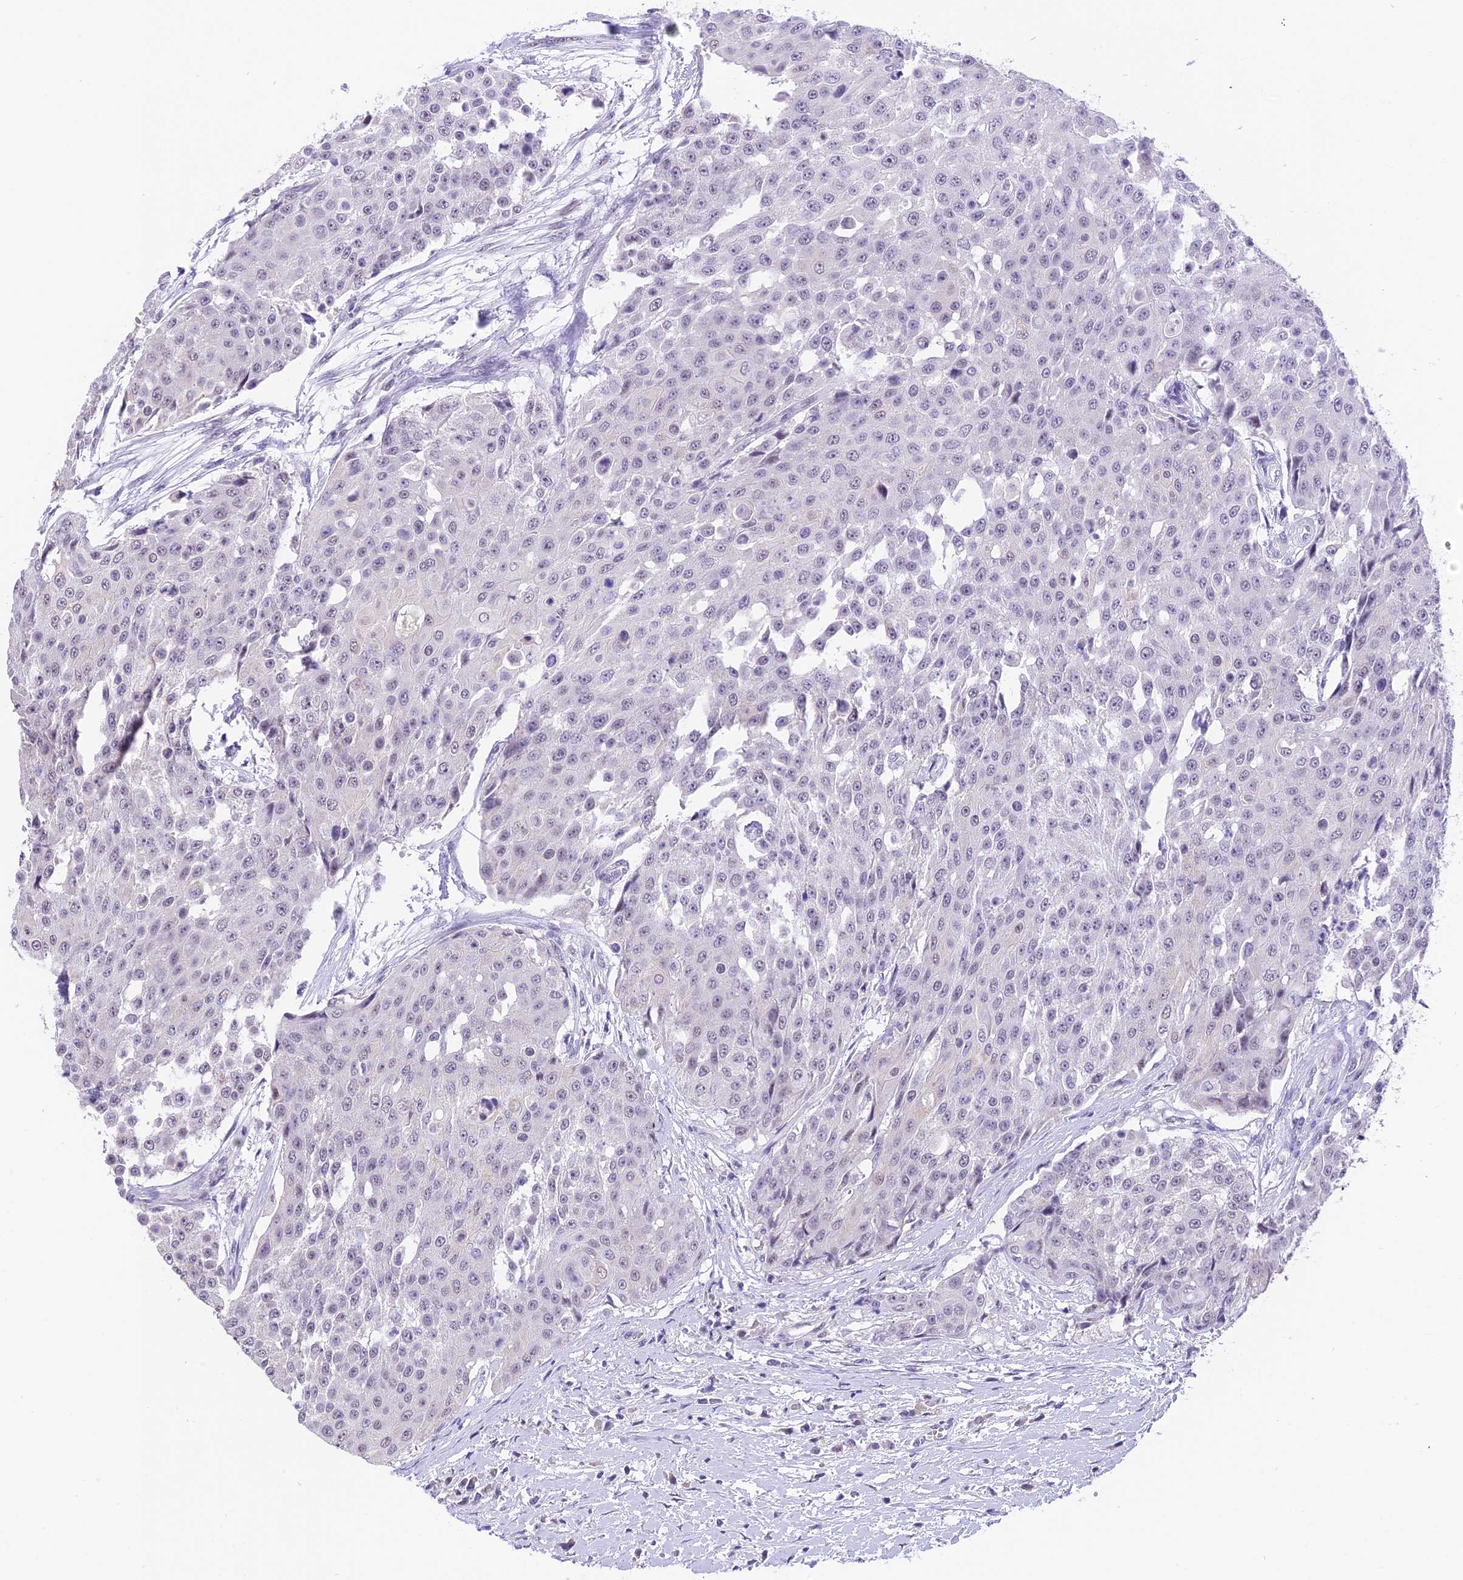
{"staining": {"intensity": "negative", "quantity": "none", "location": "none"}, "tissue": "urothelial cancer", "cell_type": "Tumor cells", "image_type": "cancer", "snomed": [{"axis": "morphology", "description": "Urothelial carcinoma, High grade"}, {"axis": "topography", "description": "Urinary bladder"}], "caption": "Urothelial cancer was stained to show a protein in brown. There is no significant positivity in tumor cells. (Immunohistochemistry, brightfield microscopy, high magnification).", "gene": "AHSP", "patient": {"sex": "female", "age": 63}}